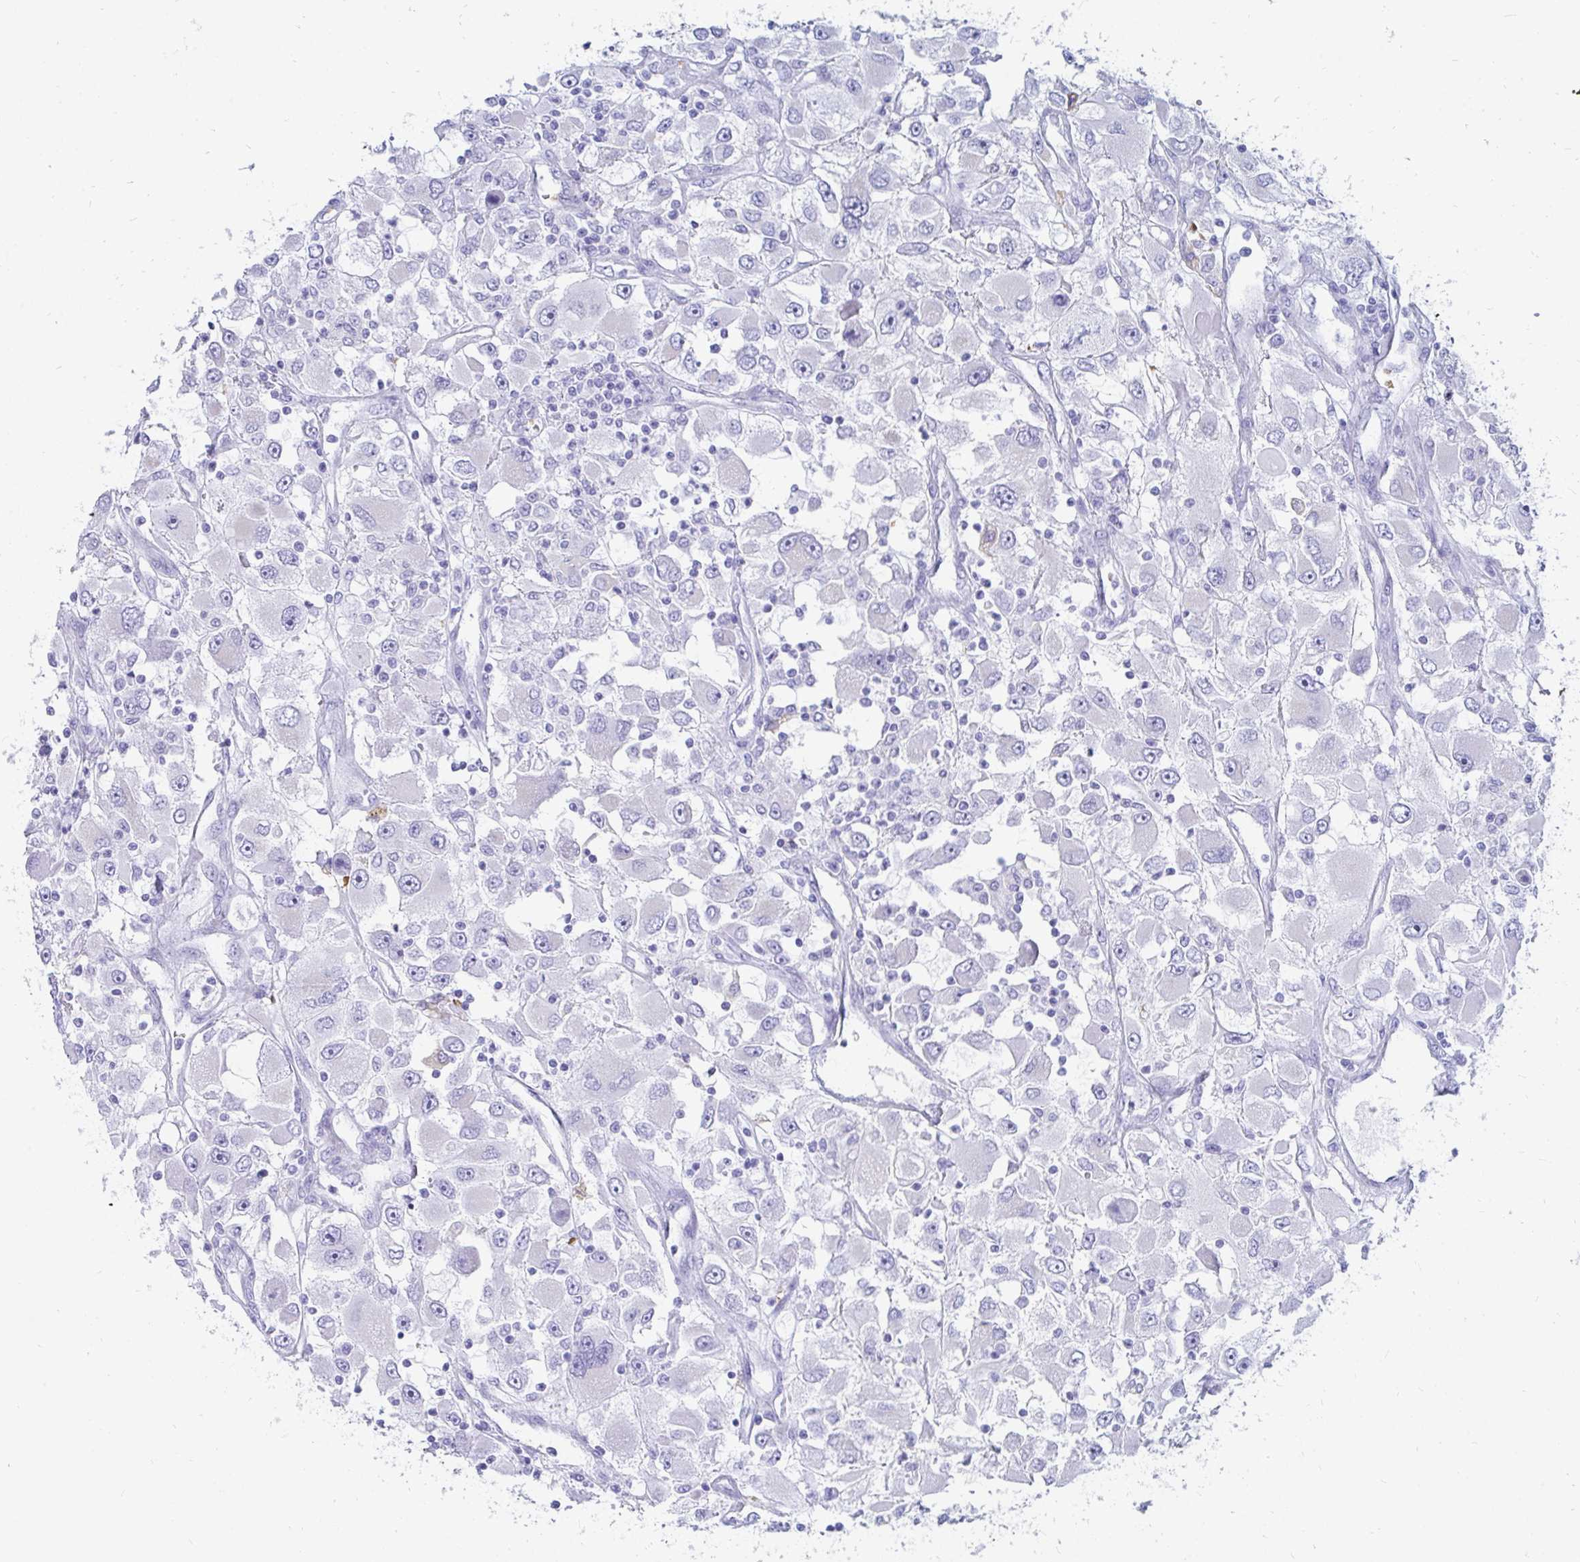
{"staining": {"intensity": "negative", "quantity": "none", "location": "none"}, "tissue": "renal cancer", "cell_type": "Tumor cells", "image_type": "cancer", "snomed": [{"axis": "morphology", "description": "Adenocarcinoma, NOS"}, {"axis": "topography", "description": "Kidney"}], "caption": "Tumor cells show no significant protein positivity in renal cancer.", "gene": "MROH2B", "patient": {"sex": "female", "age": 52}}